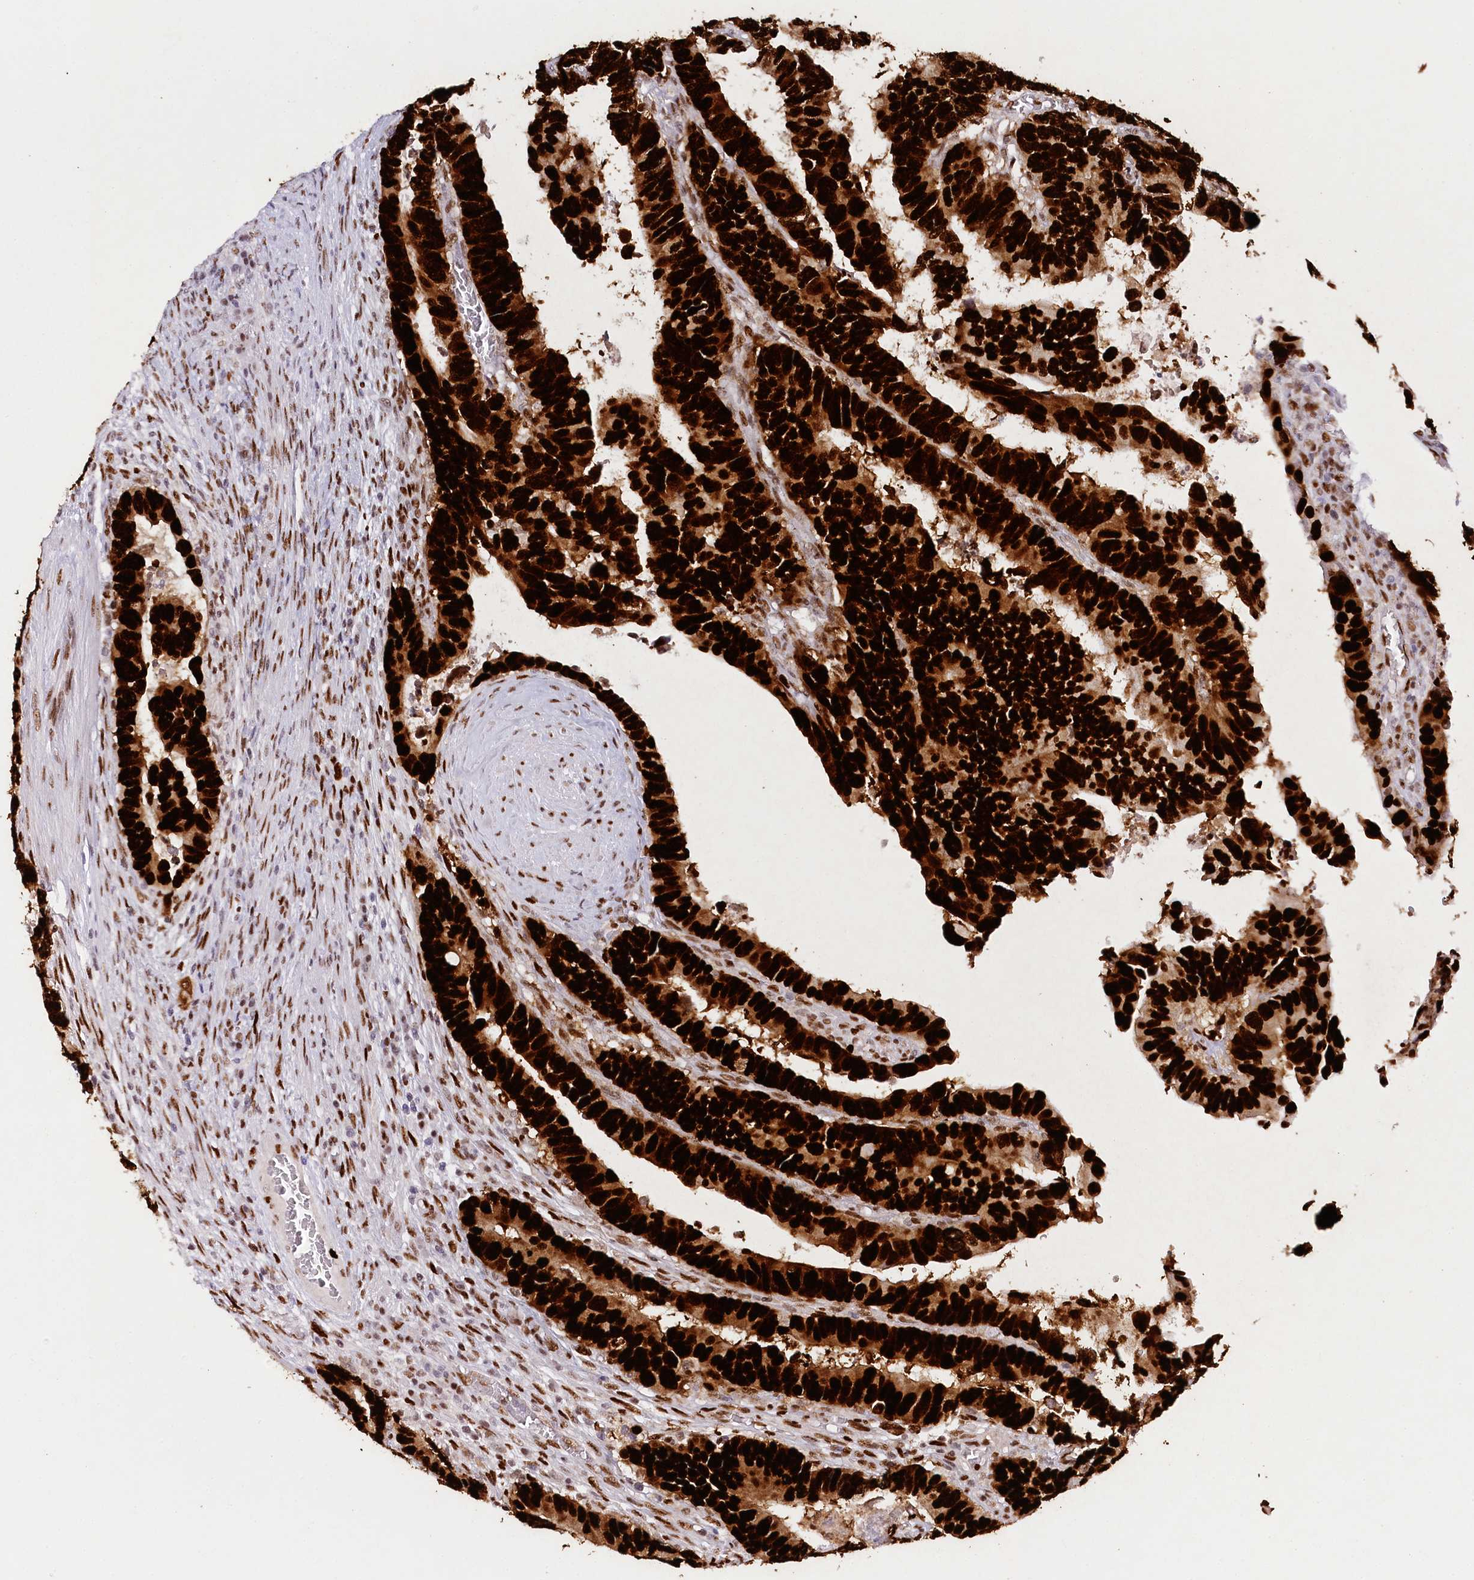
{"staining": {"intensity": "strong", "quantity": ">75%", "location": "nuclear"}, "tissue": "colorectal cancer", "cell_type": "Tumor cells", "image_type": "cancer", "snomed": [{"axis": "morphology", "description": "Normal tissue, NOS"}, {"axis": "morphology", "description": "Adenocarcinoma, NOS"}, {"axis": "topography", "description": "Rectum"}], "caption": "A brown stain highlights strong nuclear expression of a protein in human colorectal cancer (adenocarcinoma) tumor cells. The staining is performed using DAB brown chromogen to label protein expression. The nuclei are counter-stained blue using hematoxylin.", "gene": "TP53", "patient": {"sex": "female", "age": 65}}